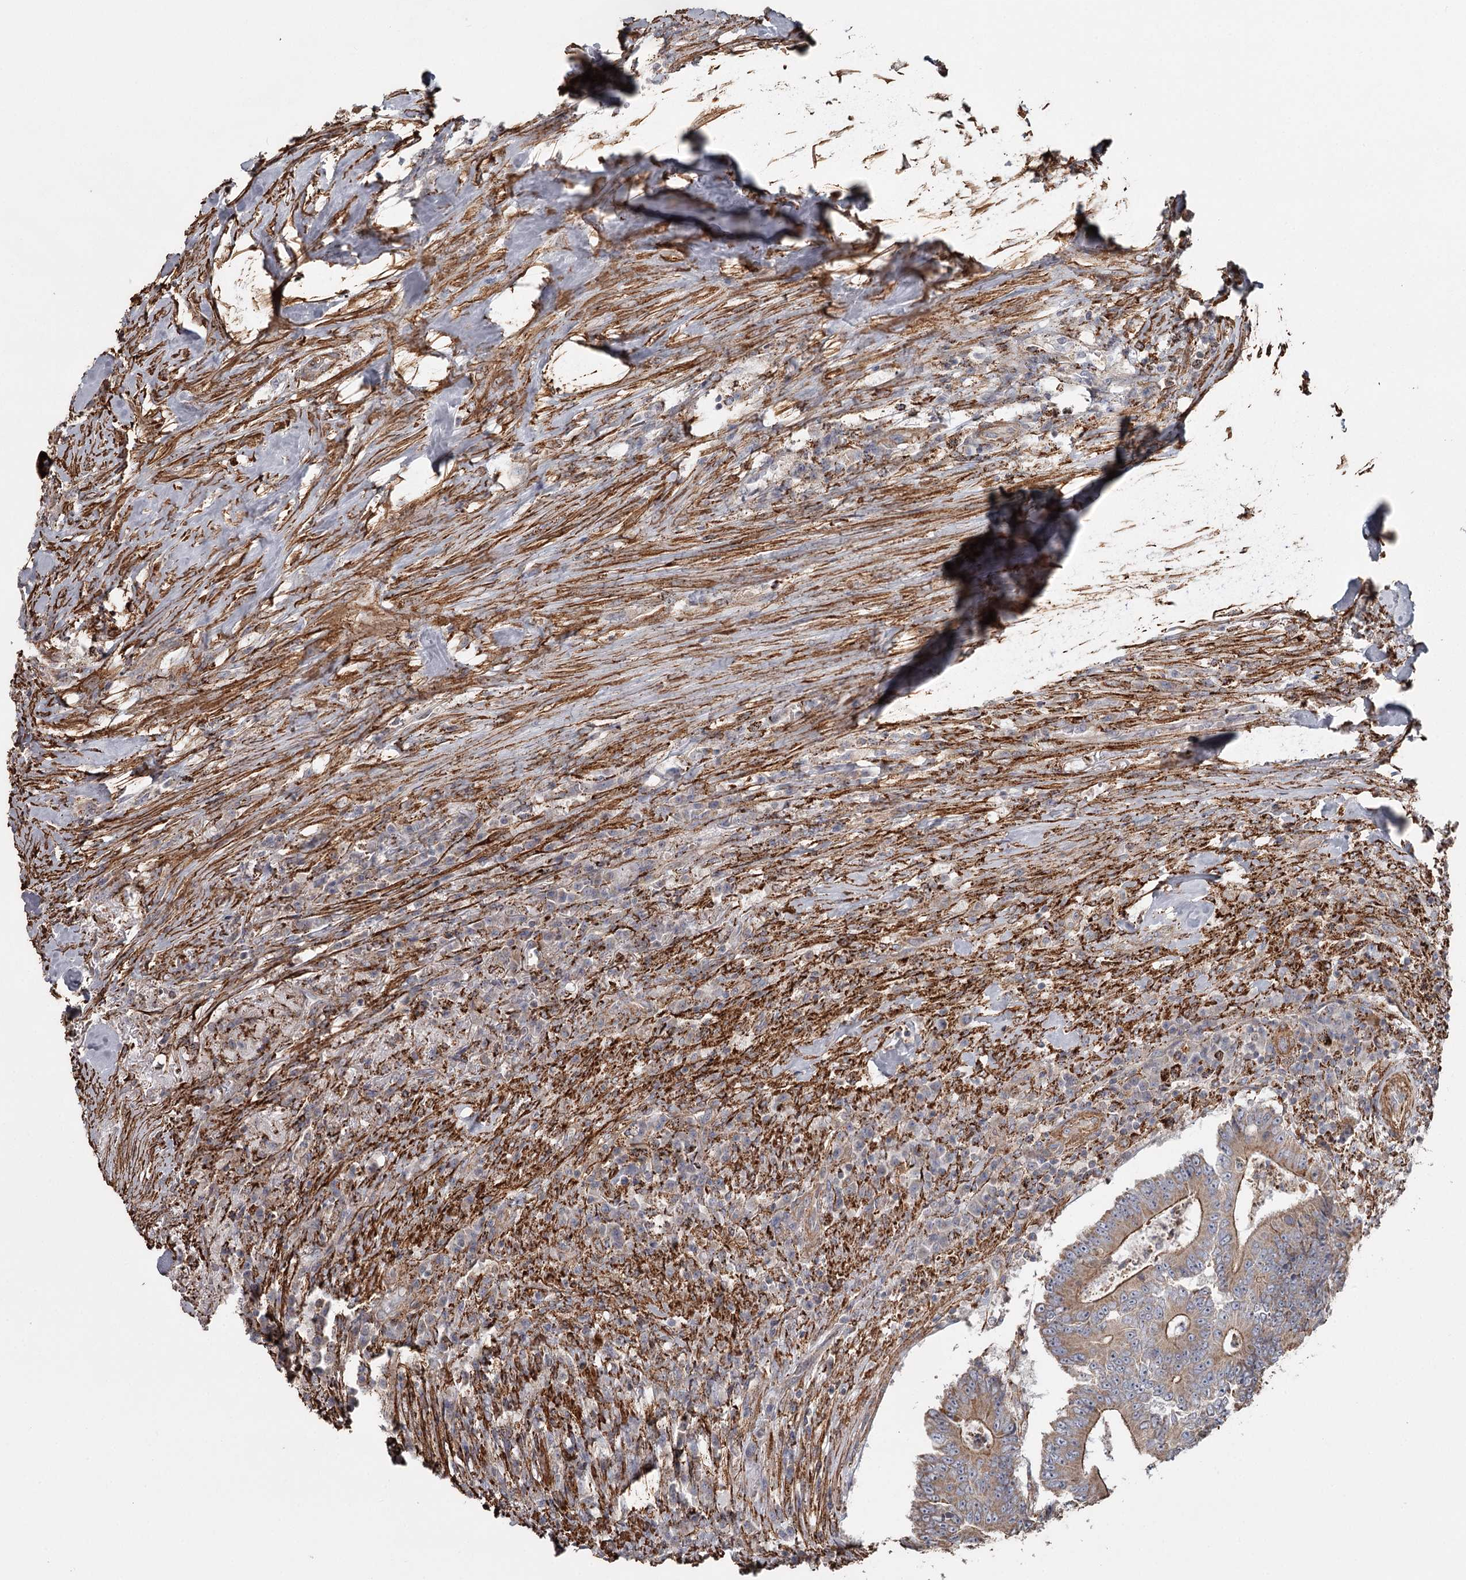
{"staining": {"intensity": "moderate", "quantity": ">75%", "location": "cytoplasmic/membranous"}, "tissue": "colorectal cancer", "cell_type": "Tumor cells", "image_type": "cancer", "snomed": [{"axis": "morphology", "description": "Adenocarcinoma, NOS"}, {"axis": "topography", "description": "Colon"}], "caption": "Immunohistochemistry (IHC) photomicrograph of neoplastic tissue: colorectal cancer stained using immunohistochemistry (IHC) exhibits medium levels of moderate protein expression localized specifically in the cytoplasmic/membranous of tumor cells, appearing as a cytoplasmic/membranous brown color.", "gene": "DHRS9", "patient": {"sex": "male", "age": 83}}